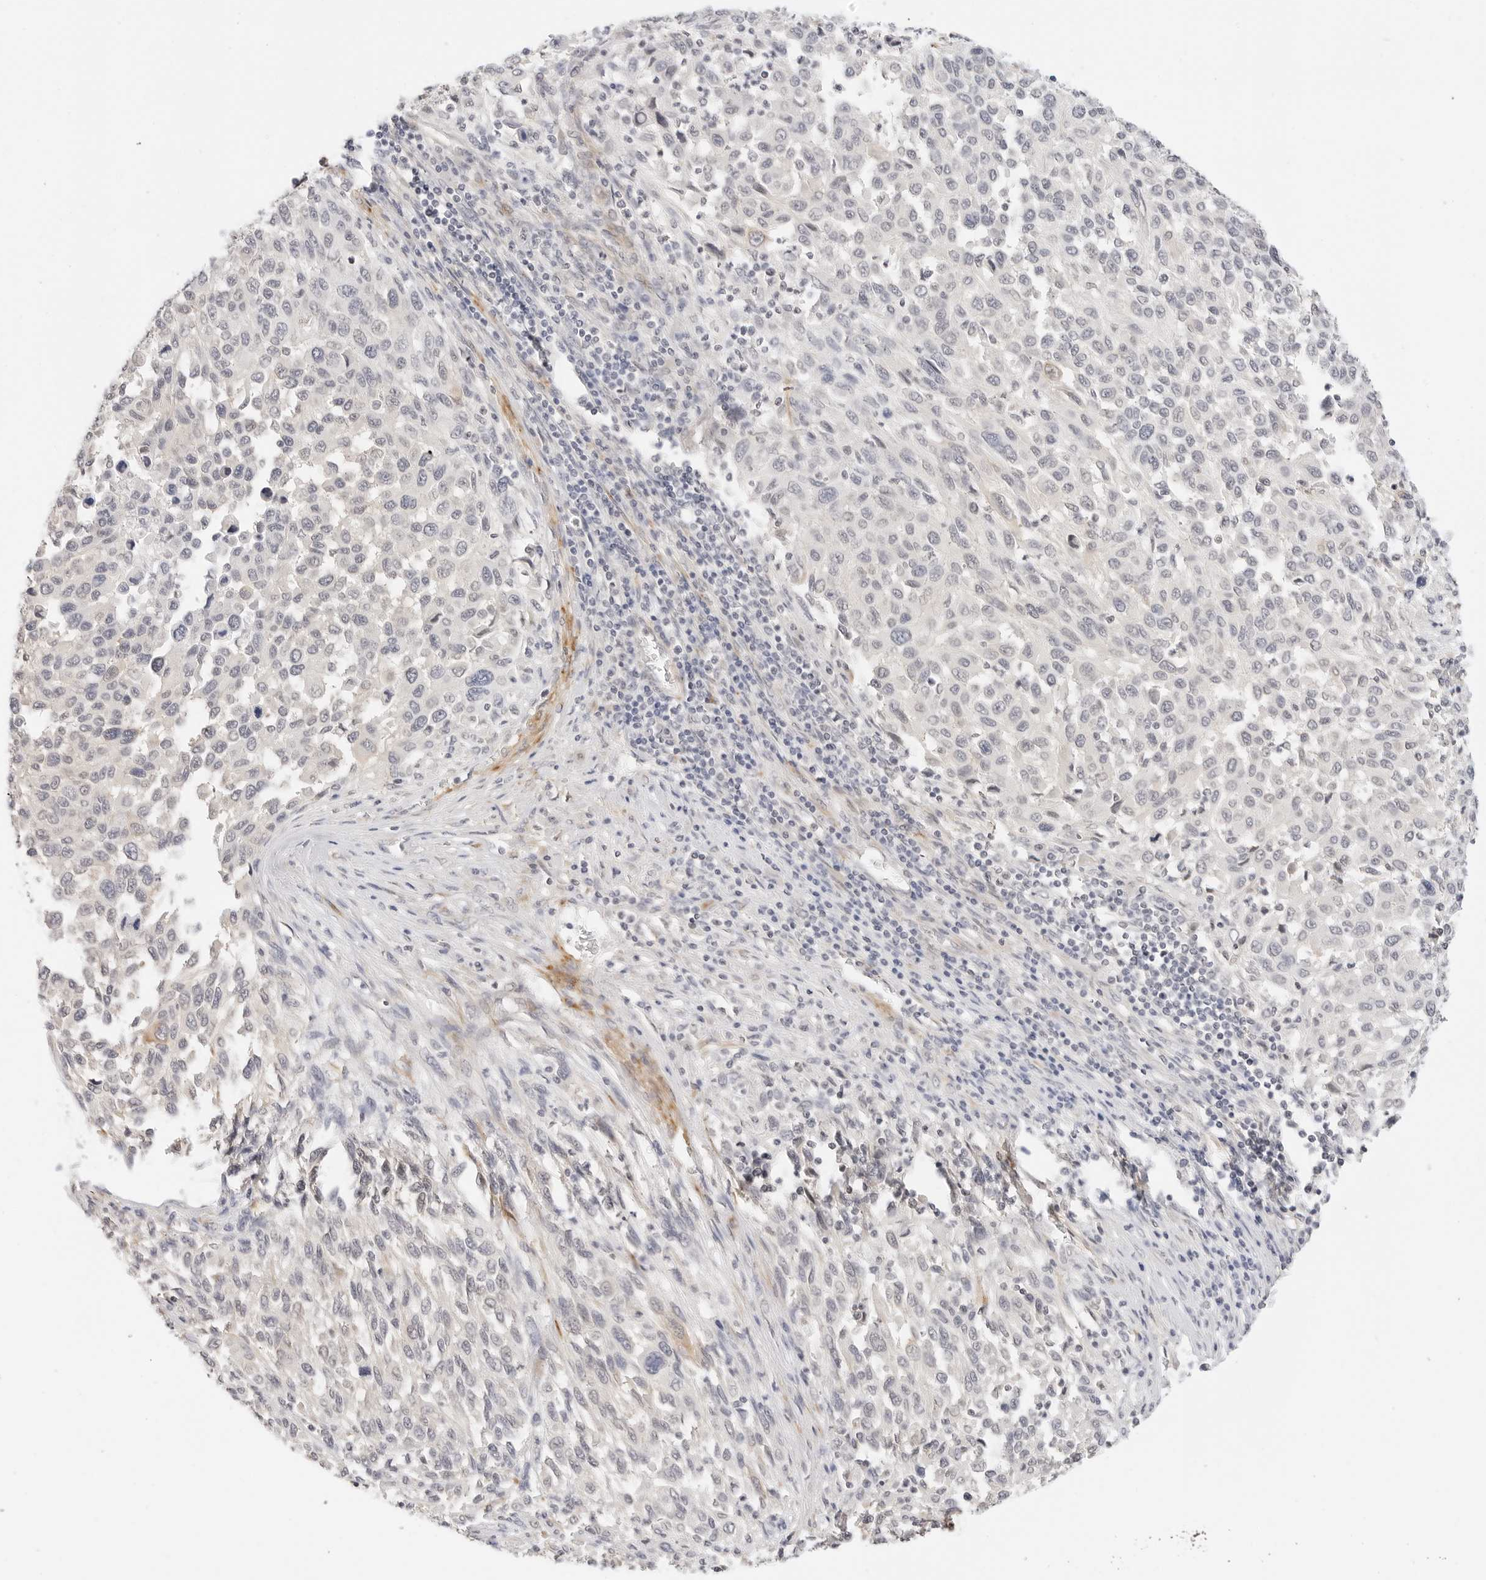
{"staining": {"intensity": "negative", "quantity": "none", "location": "none"}, "tissue": "melanoma", "cell_type": "Tumor cells", "image_type": "cancer", "snomed": [{"axis": "morphology", "description": "Malignant melanoma, Metastatic site"}, {"axis": "topography", "description": "Lymph node"}], "caption": "Immunohistochemical staining of melanoma demonstrates no significant positivity in tumor cells.", "gene": "PCDH19", "patient": {"sex": "male", "age": 61}}